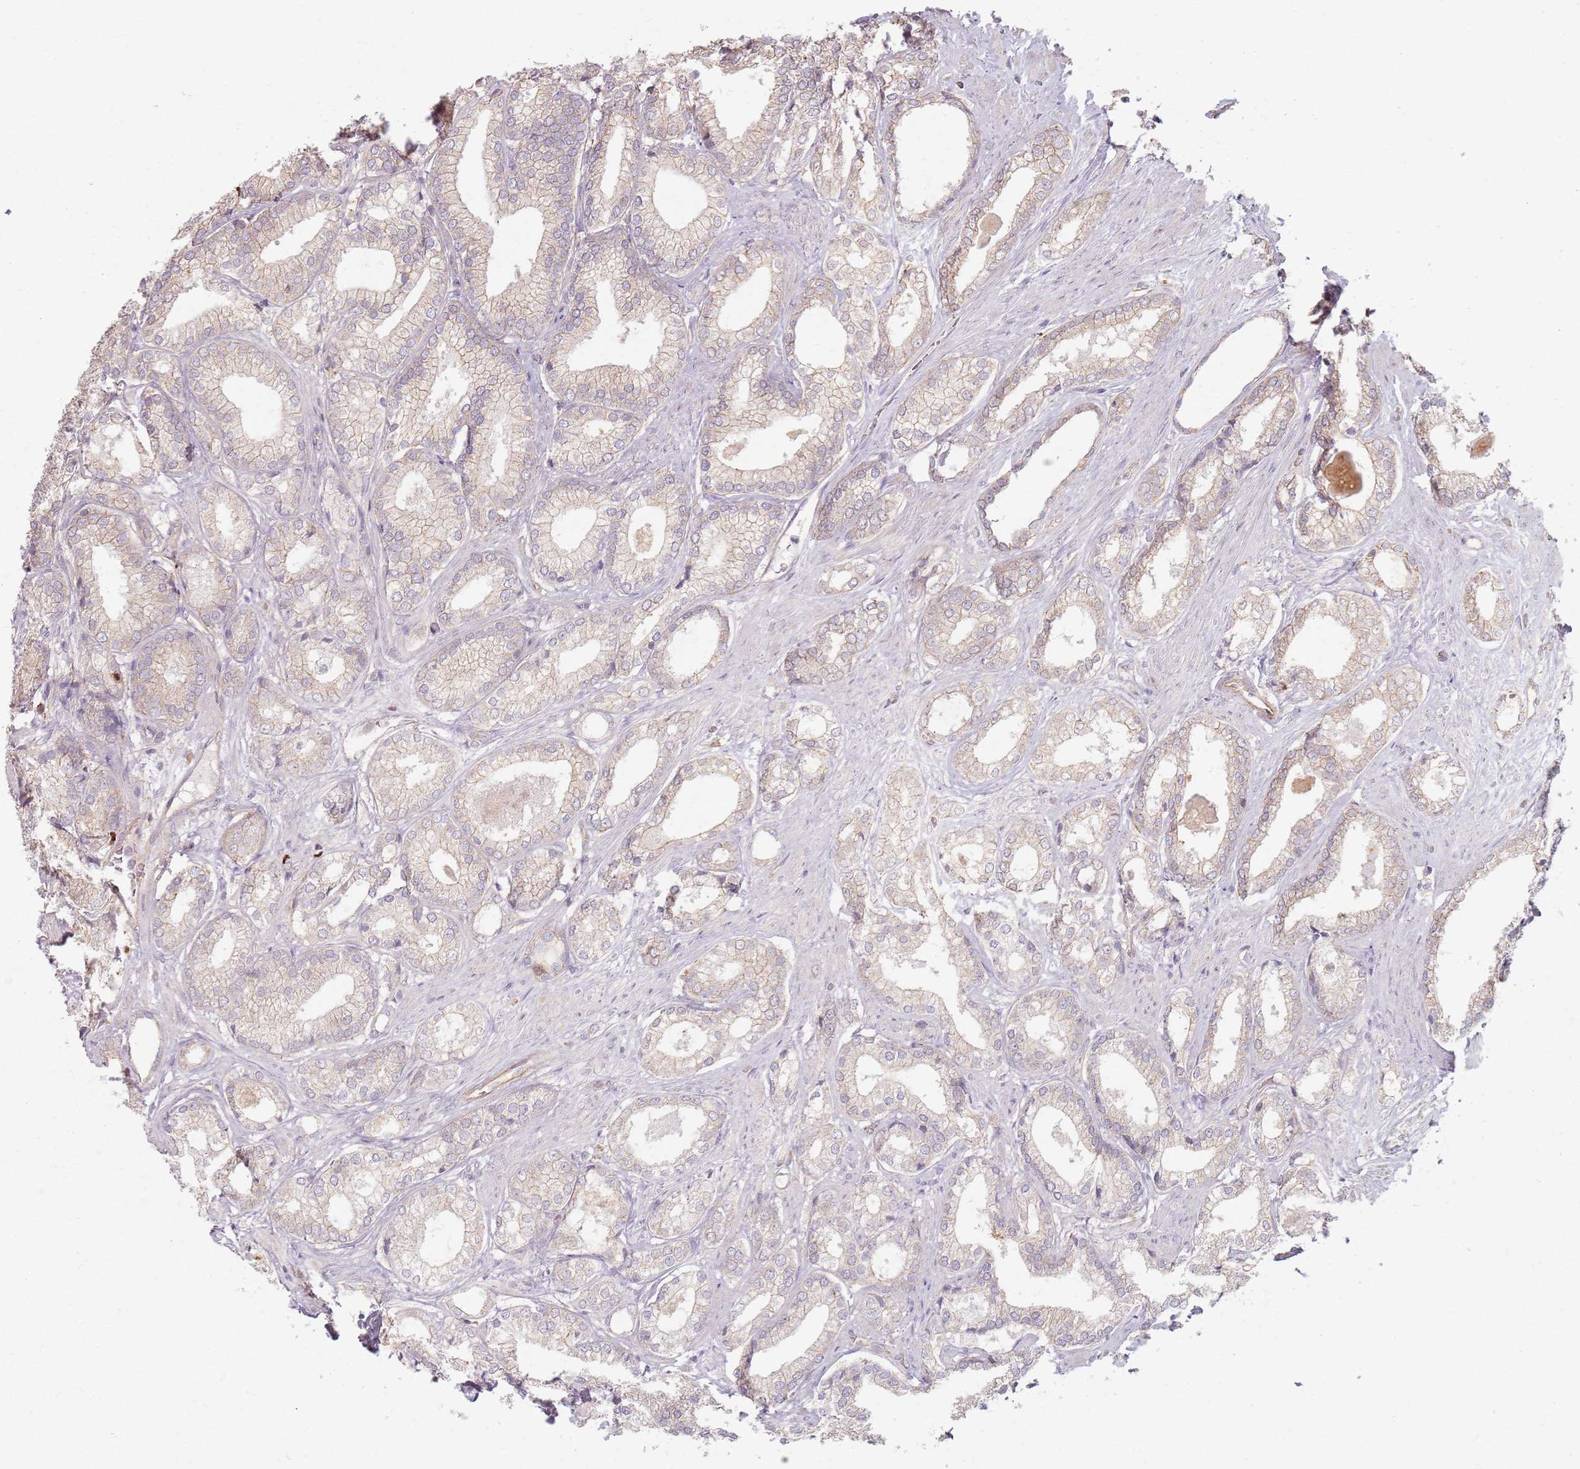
{"staining": {"intensity": "weak", "quantity": "25%-75%", "location": "cytoplasmic/membranous"}, "tissue": "prostate cancer", "cell_type": "Tumor cells", "image_type": "cancer", "snomed": [{"axis": "morphology", "description": "Adenocarcinoma, Low grade"}, {"axis": "topography", "description": "Prostate"}], "caption": "Weak cytoplasmic/membranous positivity is seen in approximately 25%-75% of tumor cells in prostate cancer. (DAB (3,3'-diaminobenzidine) = brown stain, brightfield microscopy at high magnification).", "gene": "KCNA5", "patient": {"sex": "male", "age": 68}}